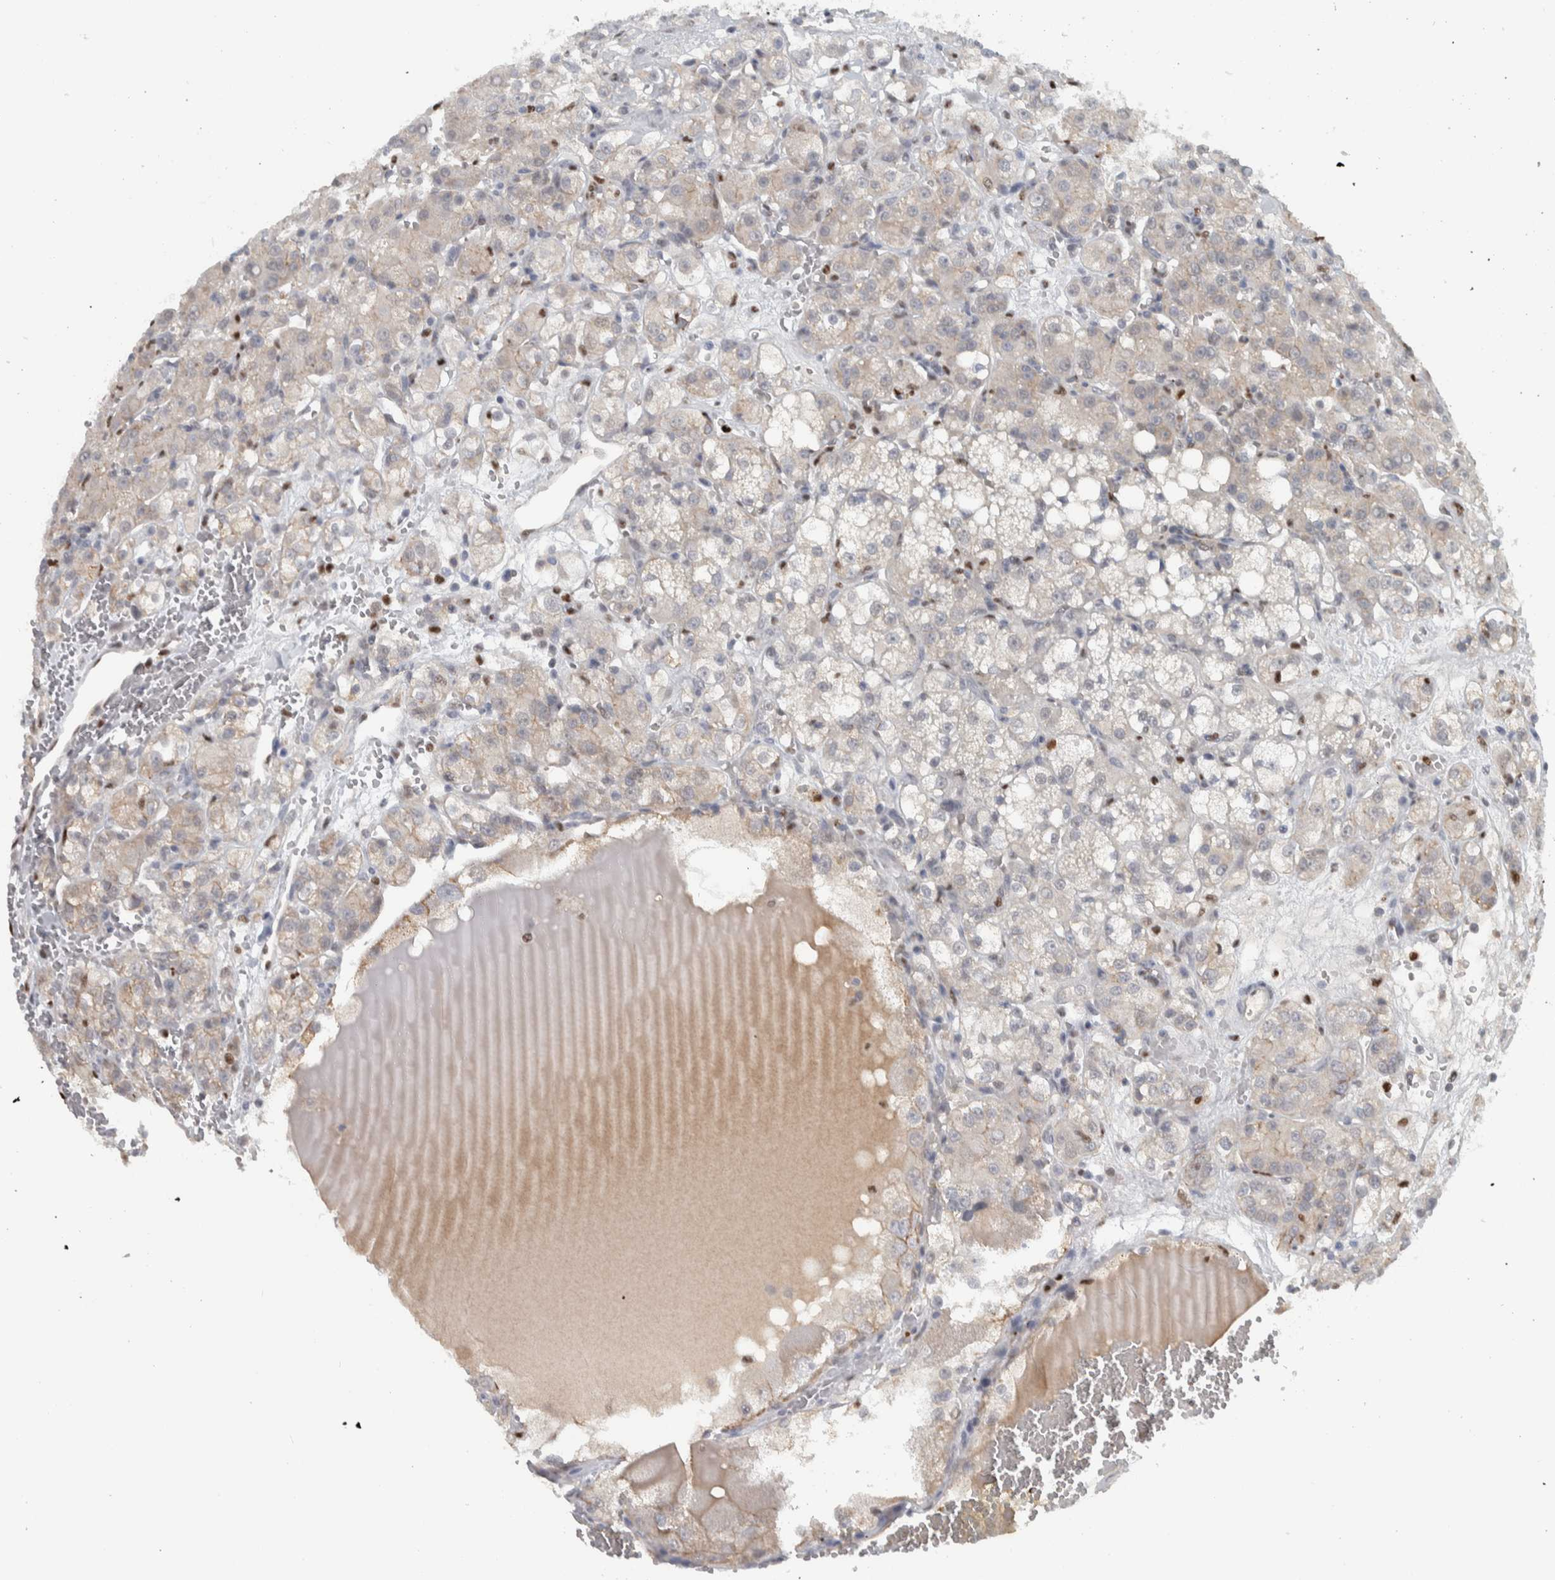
{"staining": {"intensity": "weak", "quantity": "<25%", "location": "cytoplasmic/membranous"}, "tissue": "renal cancer", "cell_type": "Tumor cells", "image_type": "cancer", "snomed": [{"axis": "morphology", "description": "Normal tissue, NOS"}, {"axis": "morphology", "description": "Adenocarcinoma, NOS"}, {"axis": "topography", "description": "Kidney"}], "caption": "Adenocarcinoma (renal) was stained to show a protein in brown. There is no significant staining in tumor cells.", "gene": "ADPRM", "patient": {"sex": "male", "age": 61}}